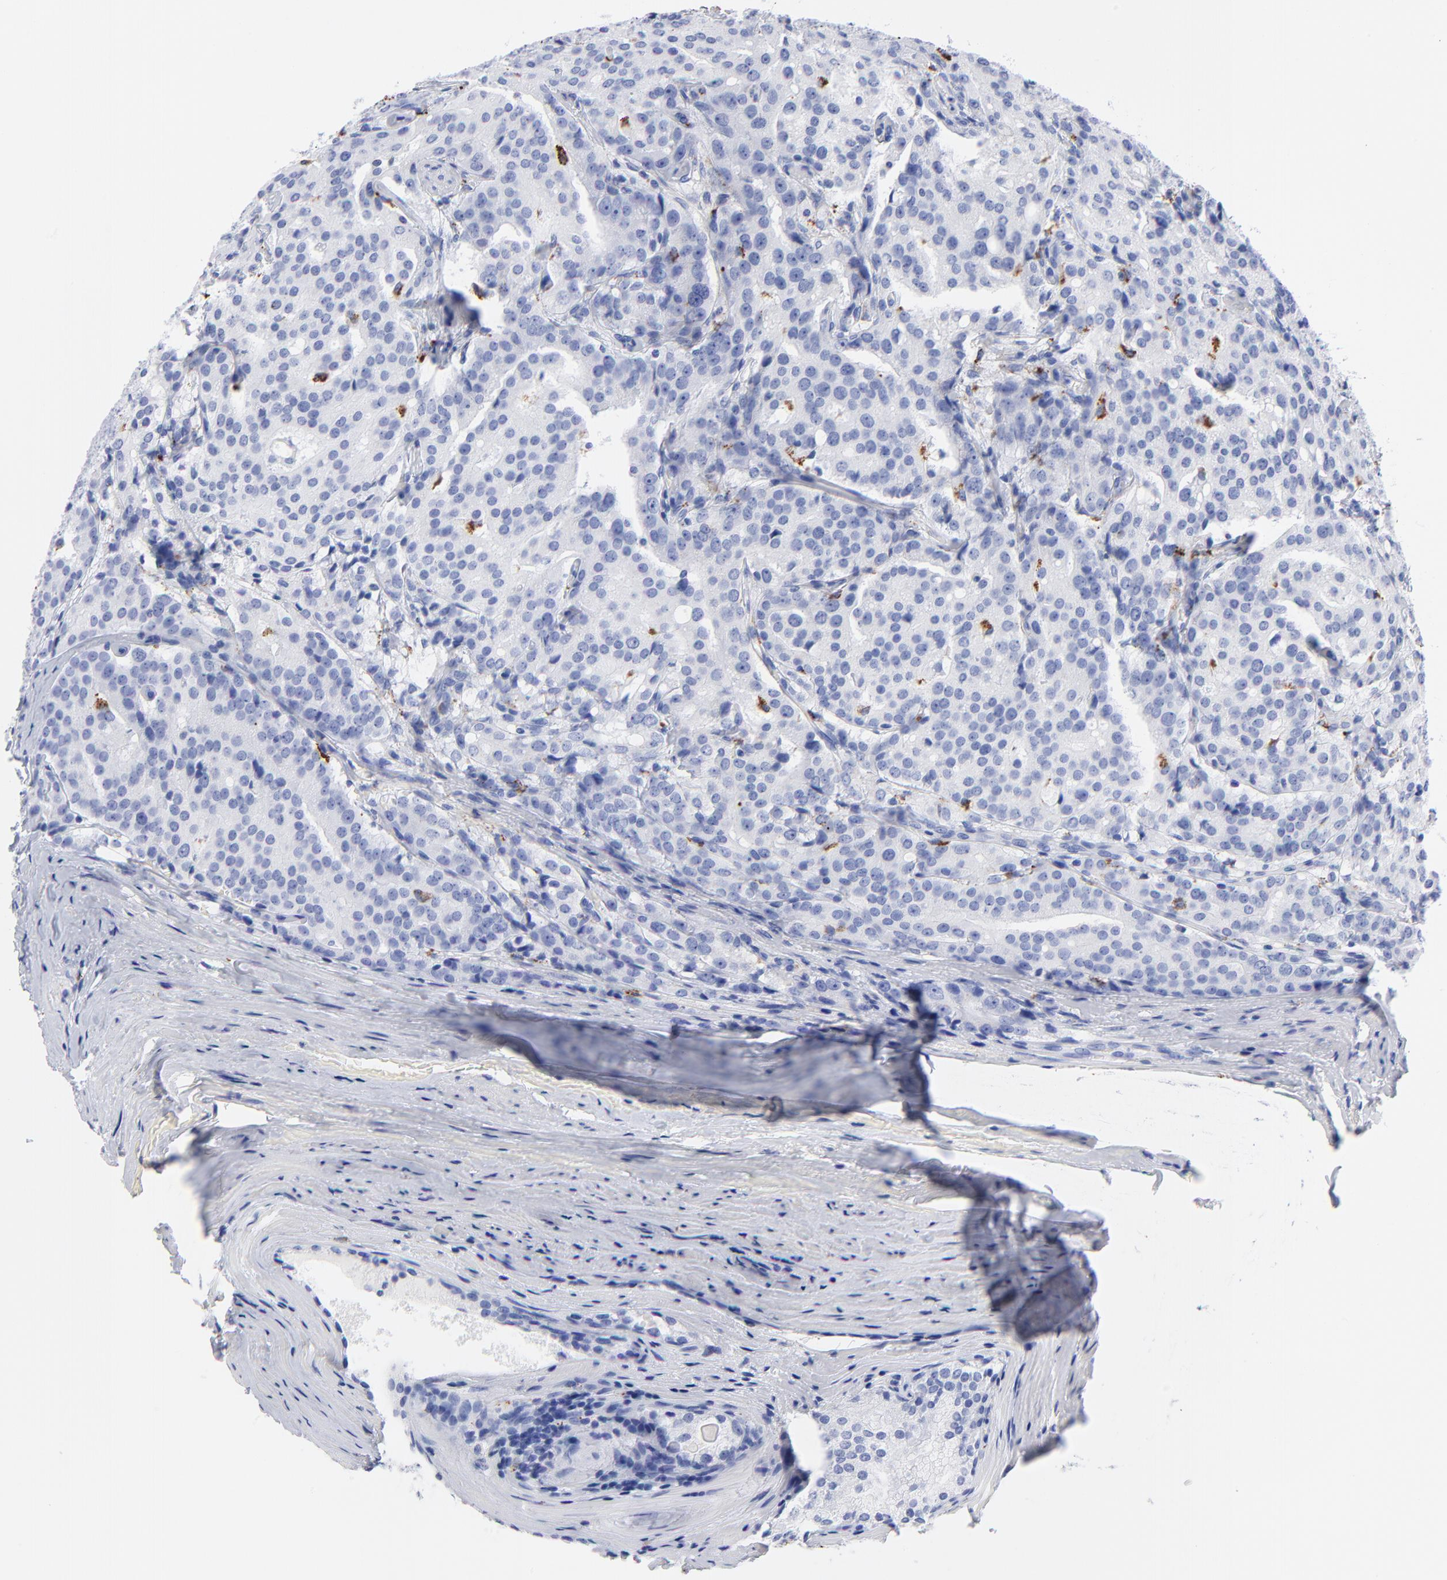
{"staining": {"intensity": "negative", "quantity": "none", "location": "none"}, "tissue": "prostate cancer", "cell_type": "Tumor cells", "image_type": "cancer", "snomed": [{"axis": "morphology", "description": "Adenocarcinoma, Medium grade"}, {"axis": "topography", "description": "Prostate"}], "caption": "High power microscopy image of an immunohistochemistry photomicrograph of prostate medium-grade adenocarcinoma, revealing no significant expression in tumor cells.", "gene": "CPVL", "patient": {"sex": "male", "age": 72}}